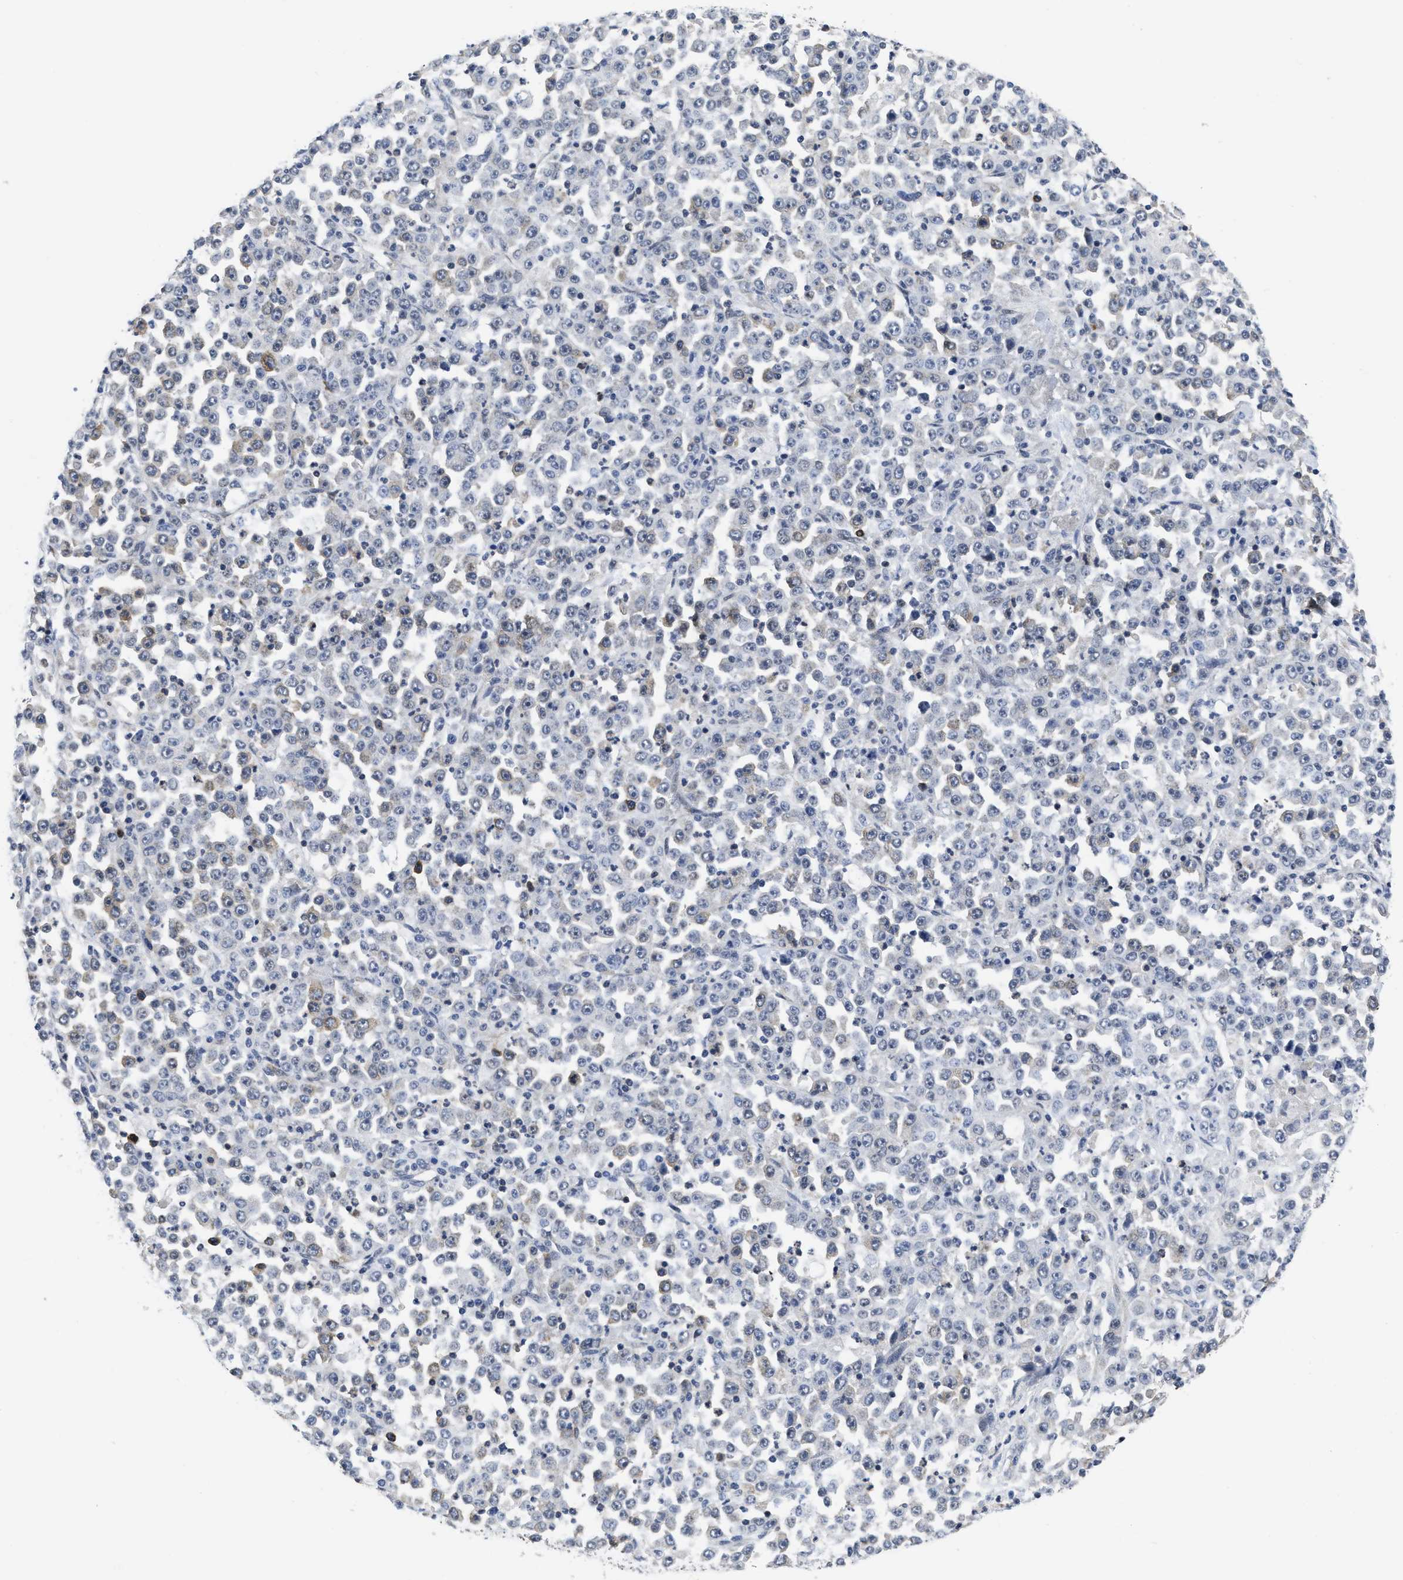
{"staining": {"intensity": "negative", "quantity": "none", "location": "none"}, "tissue": "stomach cancer", "cell_type": "Tumor cells", "image_type": "cancer", "snomed": [{"axis": "morphology", "description": "Normal tissue, NOS"}, {"axis": "morphology", "description": "Adenocarcinoma, NOS"}, {"axis": "topography", "description": "Stomach, upper"}, {"axis": "topography", "description": "Stomach"}], "caption": "Immunohistochemistry (IHC) histopathology image of neoplastic tissue: human stomach cancer stained with DAB shows no significant protein staining in tumor cells.", "gene": "HIF1A", "patient": {"sex": "male", "age": 59}}